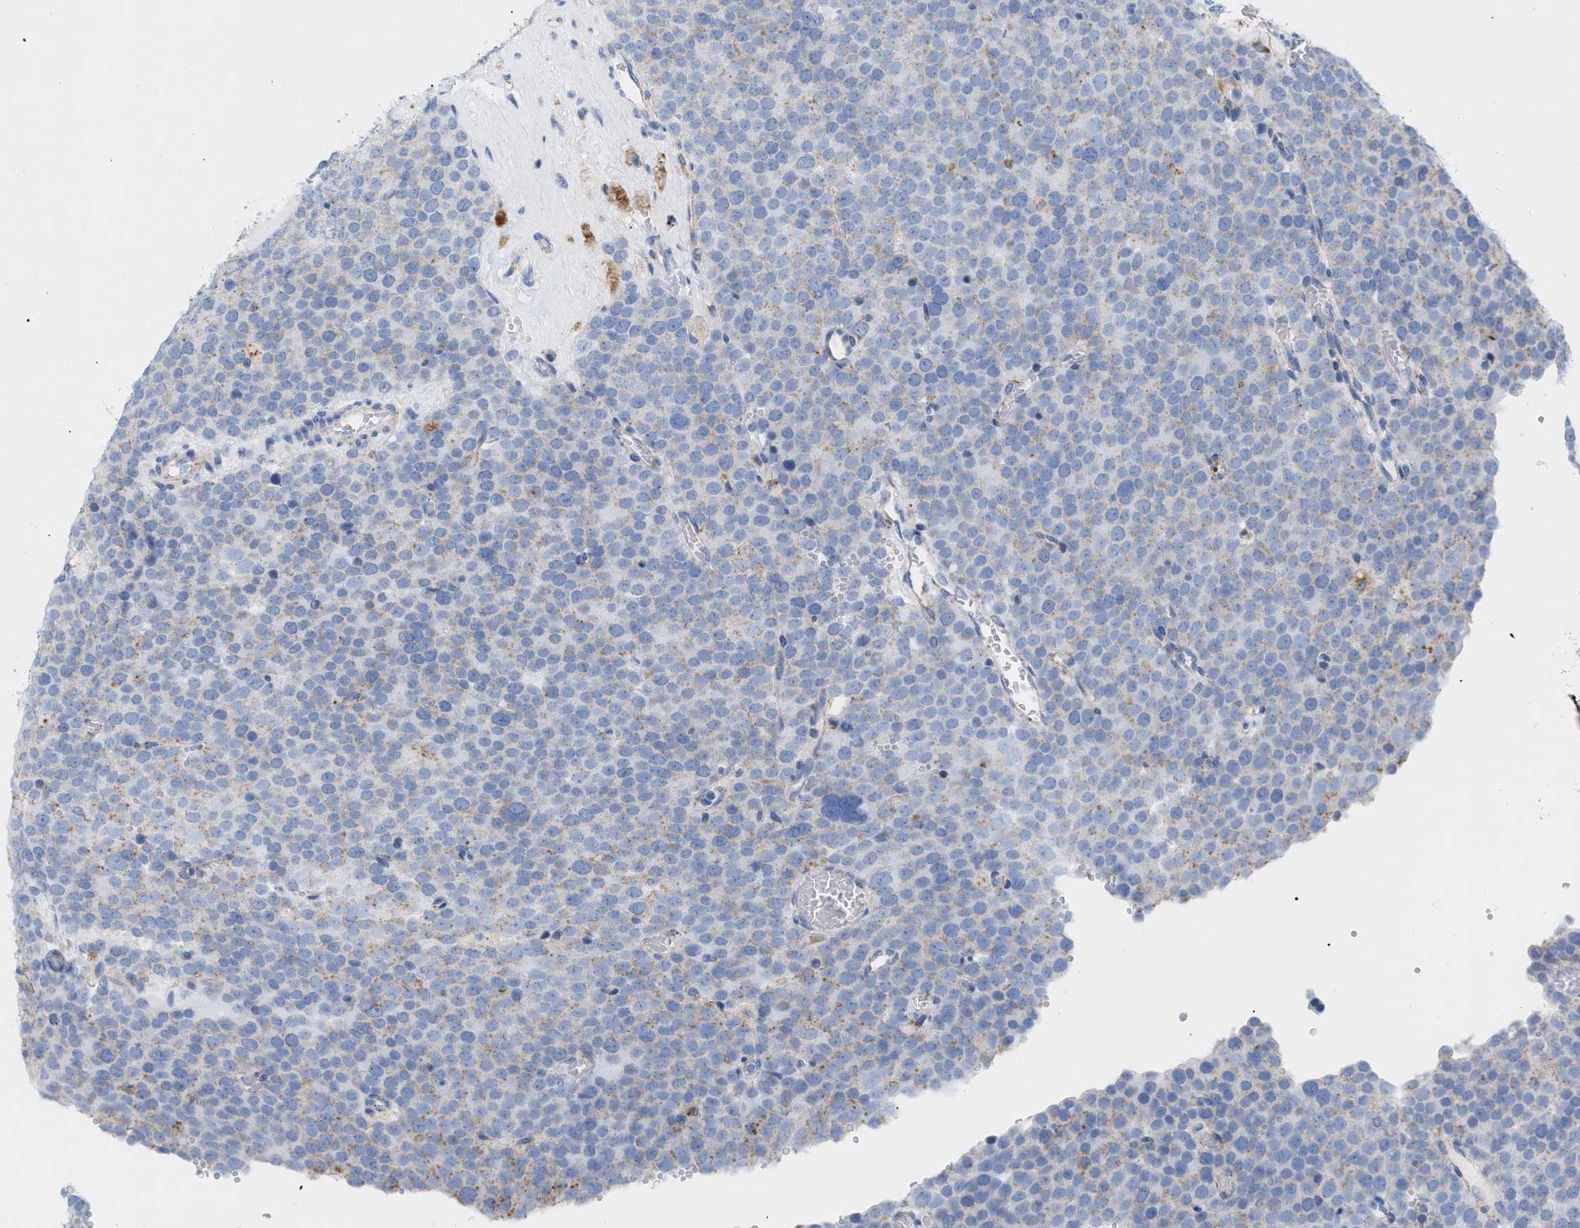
{"staining": {"intensity": "weak", "quantity": "25%-75%", "location": "cytoplasmic/membranous"}, "tissue": "testis cancer", "cell_type": "Tumor cells", "image_type": "cancer", "snomed": [{"axis": "morphology", "description": "Normal tissue, NOS"}, {"axis": "morphology", "description": "Seminoma, NOS"}, {"axis": "topography", "description": "Testis"}], "caption": "Human testis cancer (seminoma) stained with a brown dye displays weak cytoplasmic/membranous positive positivity in about 25%-75% of tumor cells.", "gene": "DRAM2", "patient": {"sex": "male", "age": 71}}